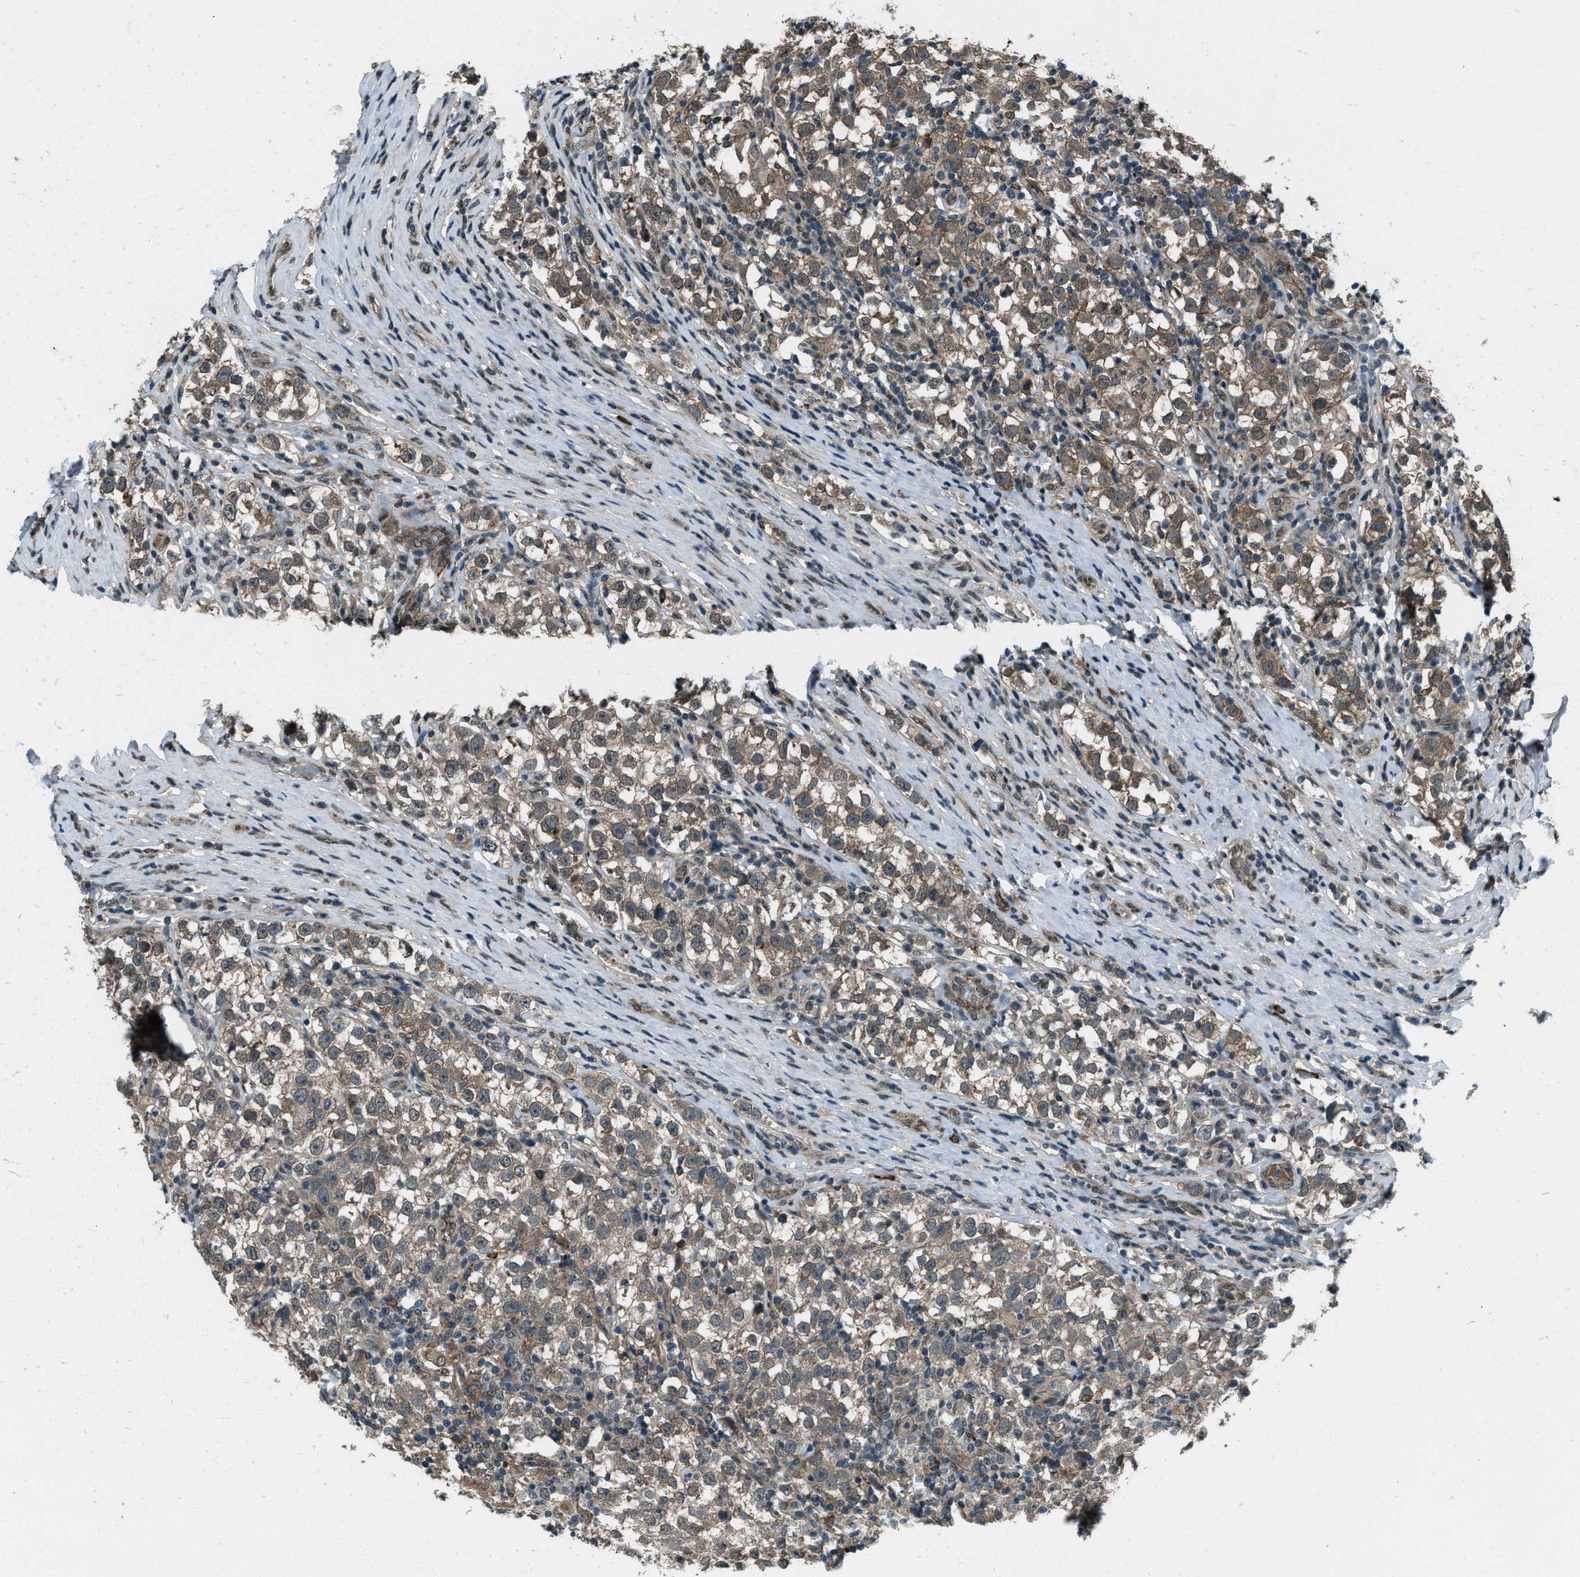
{"staining": {"intensity": "weak", "quantity": ">75%", "location": "cytoplasmic/membranous"}, "tissue": "testis cancer", "cell_type": "Tumor cells", "image_type": "cancer", "snomed": [{"axis": "morphology", "description": "Normal tissue, NOS"}, {"axis": "morphology", "description": "Seminoma, NOS"}, {"axis": "topography", "description": "Testis"}], "caption": "Testis seminoma was stained to show a protein in brown. There is low levels of weak cytoplasmic/membranous staining in about >75% of tumor cells. (DAB IHC, brown staining for protein, blue staining for nuclei).", "gene": "SVIL", "patient": {"sex": "male", "age": 43}}